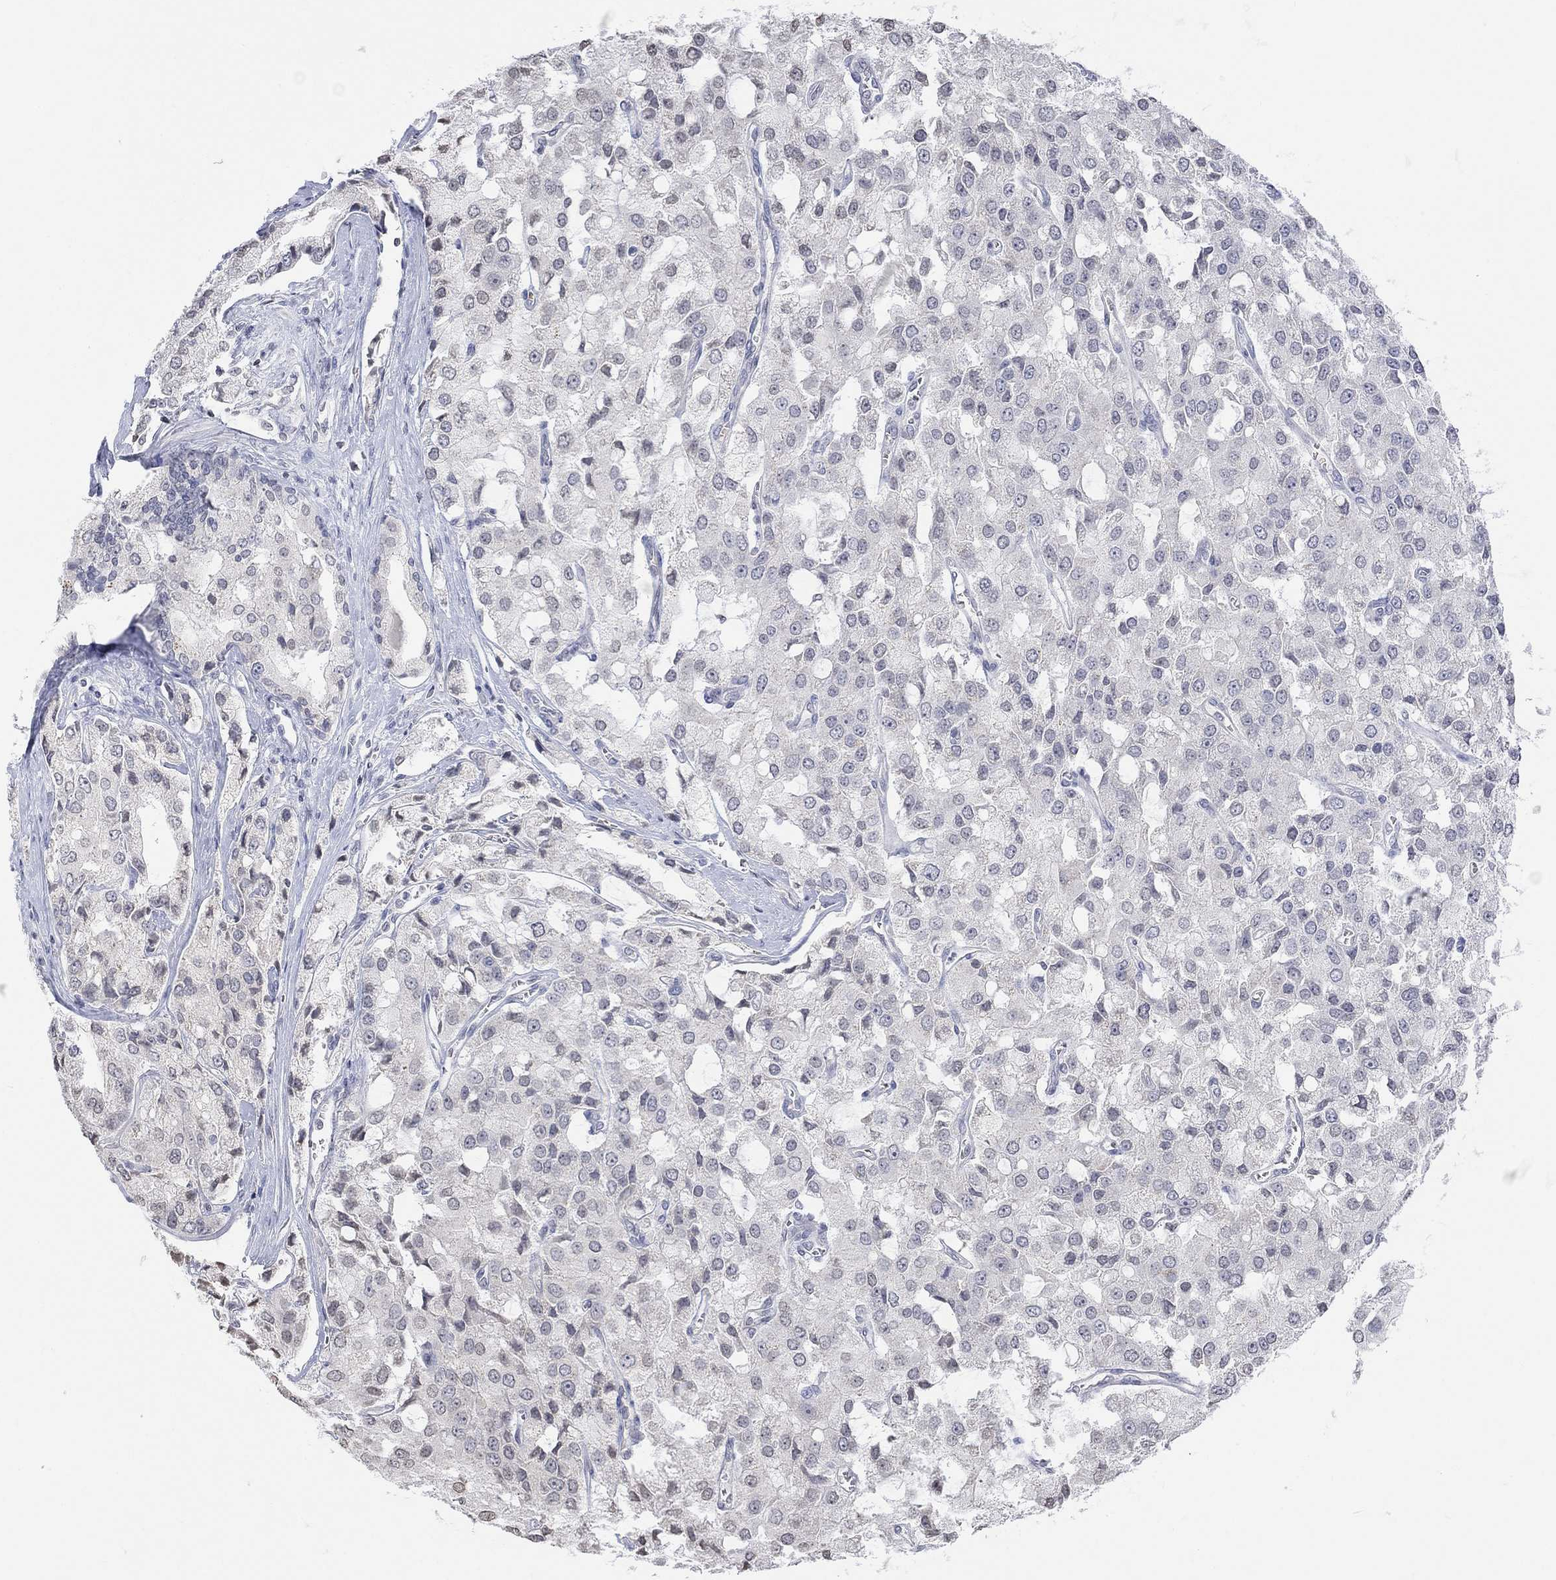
{"staining": {"intensity": "negative", "quantity": "none", "location": "none"}, "tissue": "prostate cancer", "cell_type": "Tumor cells", "image_type": "cancer", "snomed": [{"axis": "morphology", "description": "Adenocarcinoma, NOS"}, {"axis": "topography", "description": "Prostate and seminal vesicle, NOS"}, {"axis": "topography", "description": "Prostate"}], "caption": "Prostate adenocarcinoma was stained to show a protein in brown. There is no significant staining in tumor cells.", "gene": "TMEM255A", "patient": {"sex": "male", "age": 67}}